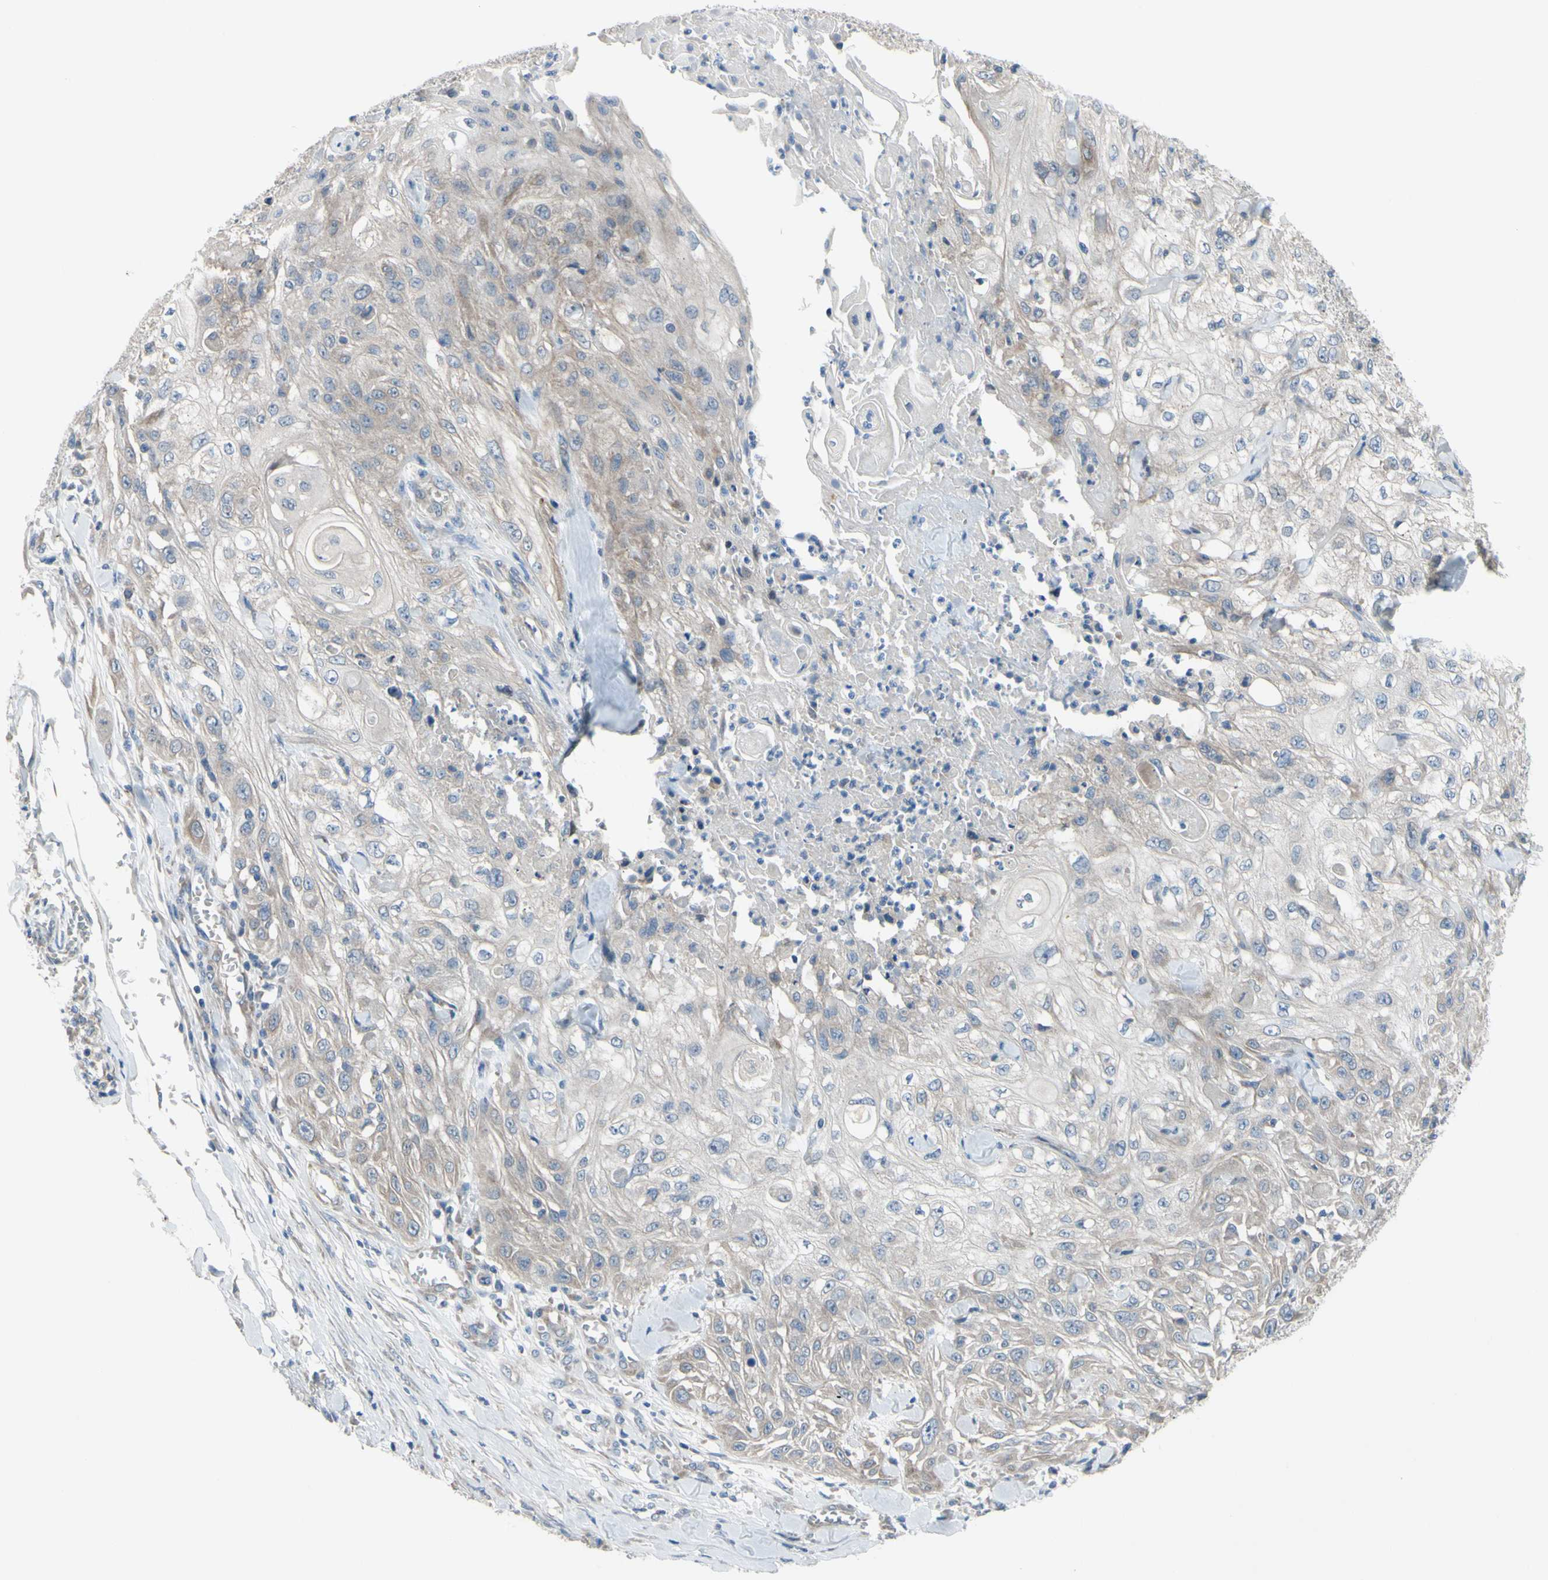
{"staining": {"intensity": "weak", "quantity": ">75%", "location": "cytoplasmic/membranous"}, "tissue": "skin cancer", "cell_type": "Tumor cells", "image_type": "cancer", "snomed": [{"axis": "morphology", "description": "Squamous cell carcinoma, NOS"}, {"axis": "morphology", "description": "Squamous cell carcinoma, metastatic, NOS"}, {"axis": "topography", "description": "Skin"}, {"axis": "topography", "description": "Lymph node"}], "caption": "This micrograph exhibits skin cancer (squamous cell carcinoma) stained with immunohistochemistry to label a protein in brown. The cytoplasmic/membranous of tumor cells show weak positivity for the protein. Nuclei are counter-stained blue.", "gene": "GRAMD2B", "patient": {"sex": "male", "age": 75}}